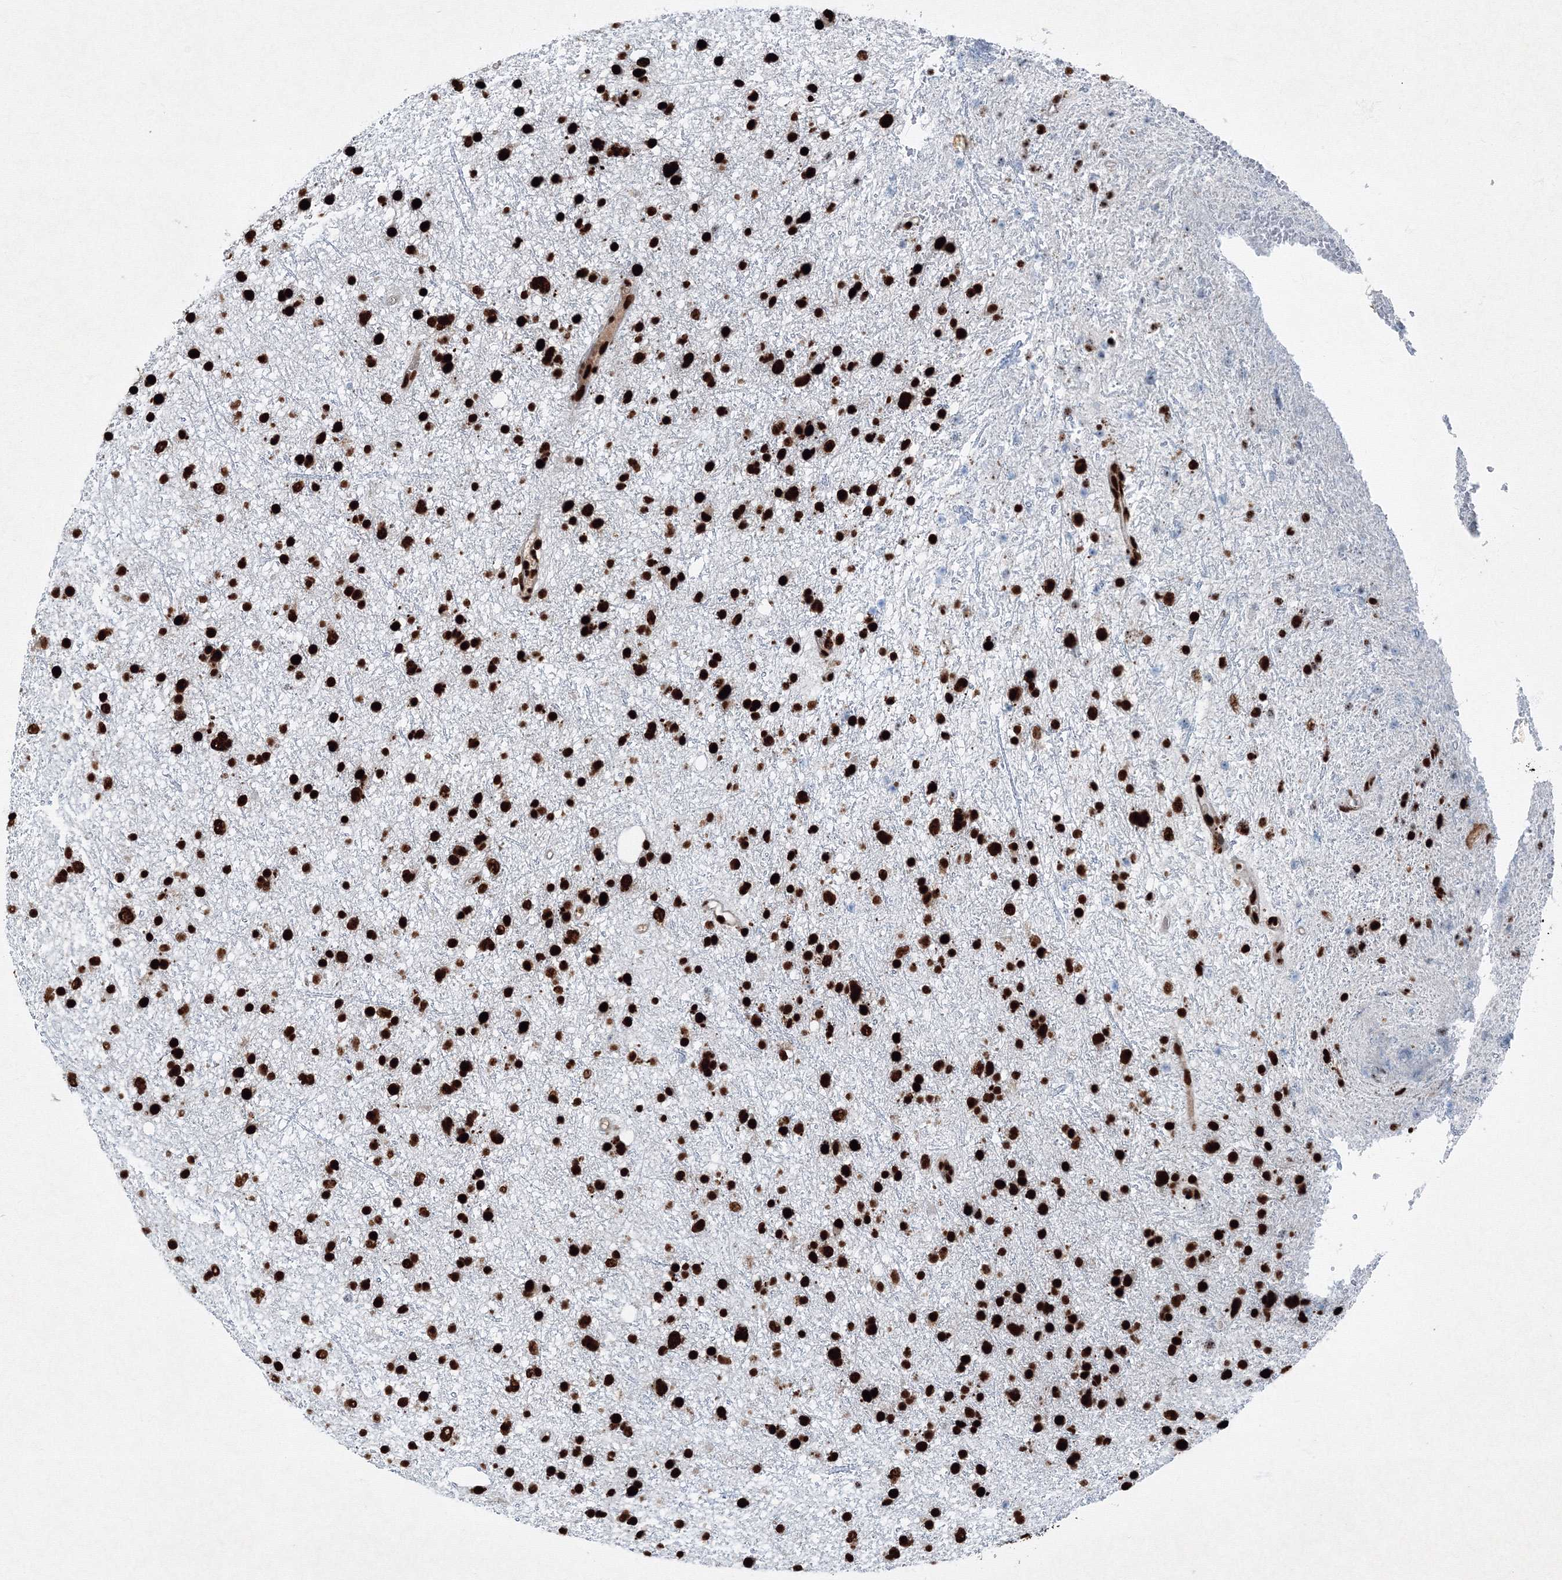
{"staining": {"intensity": "strong", "quantity": ">75%", "location": "nuclear"}, "tissue": "glioma", "cell_type": "Tumor cells", "image_type": "cancer", "snomed": [{"axis": "morphology", "description": "Glioma, malignant, Low grade"}, {"axis": "topography", "description": "Cerebral cortex"}], "caption": "The micrograph demonstrates staining of glioma, revealing strong nuclear protein positivity (brown color) within tumor cells. (IHC, brightfield microscopy, high magnification).", "gene": "SNRPC", "patient": {"sex": "female", "age": 39}}